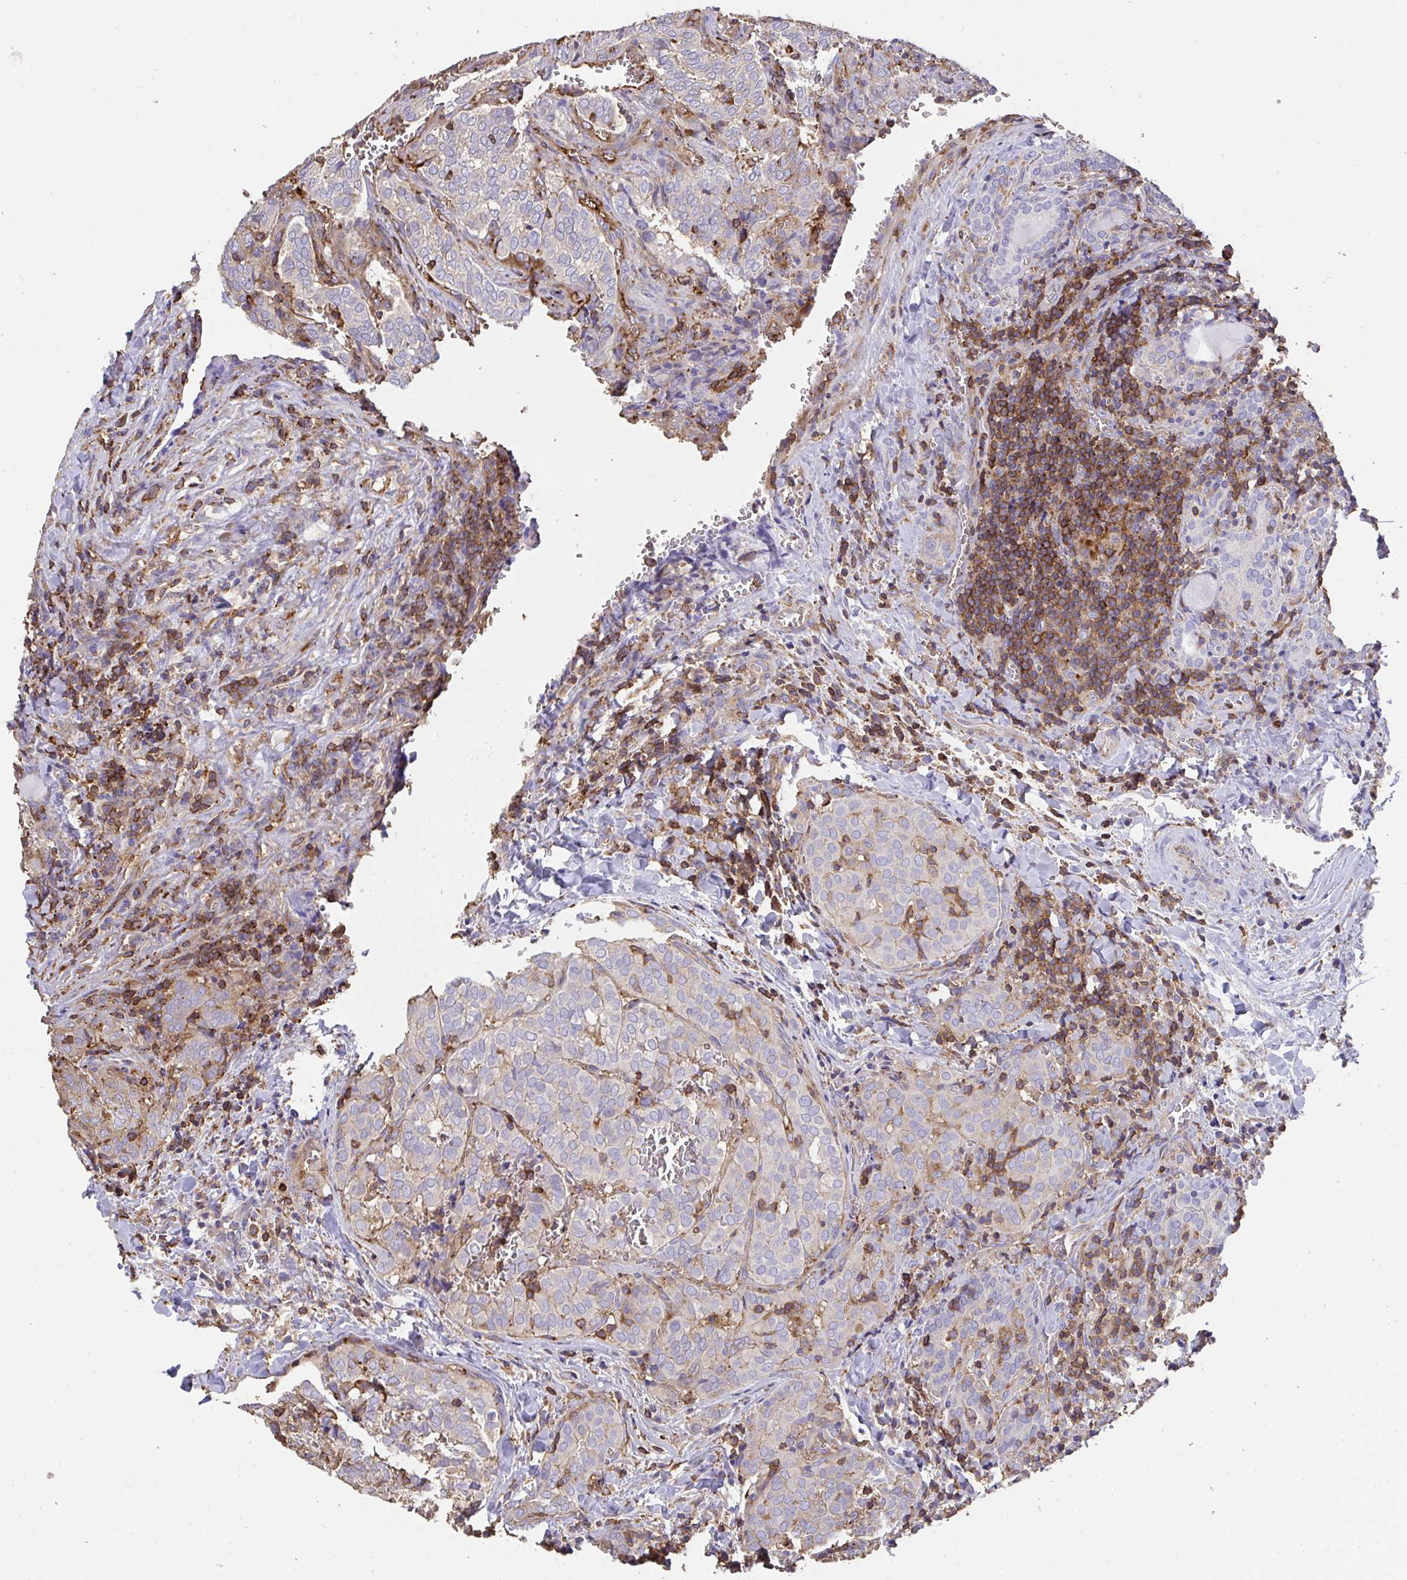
{"staining": {"intensity": "negative", "quantity": "none", "location": "none"}, "tissue": "thyroid cancer", "cell_type": "Tumor cells", "image_type": "cancer", "snomed": [{"axis": "morphology", "description": "Papillary adenocarcinoma, NOS"}, {"axis": "topography", "description": "Thyroid gland"}], "caption": "Tumor cells are negative for protein expression in human thyroid papillary adenocarcinoma. (Brightfield microscopy of DAB (3,3'-diaminobenzidine) IHC at high magnification).", "gene": "CFL1", "patient": {"sex": "female", "age": 30}}